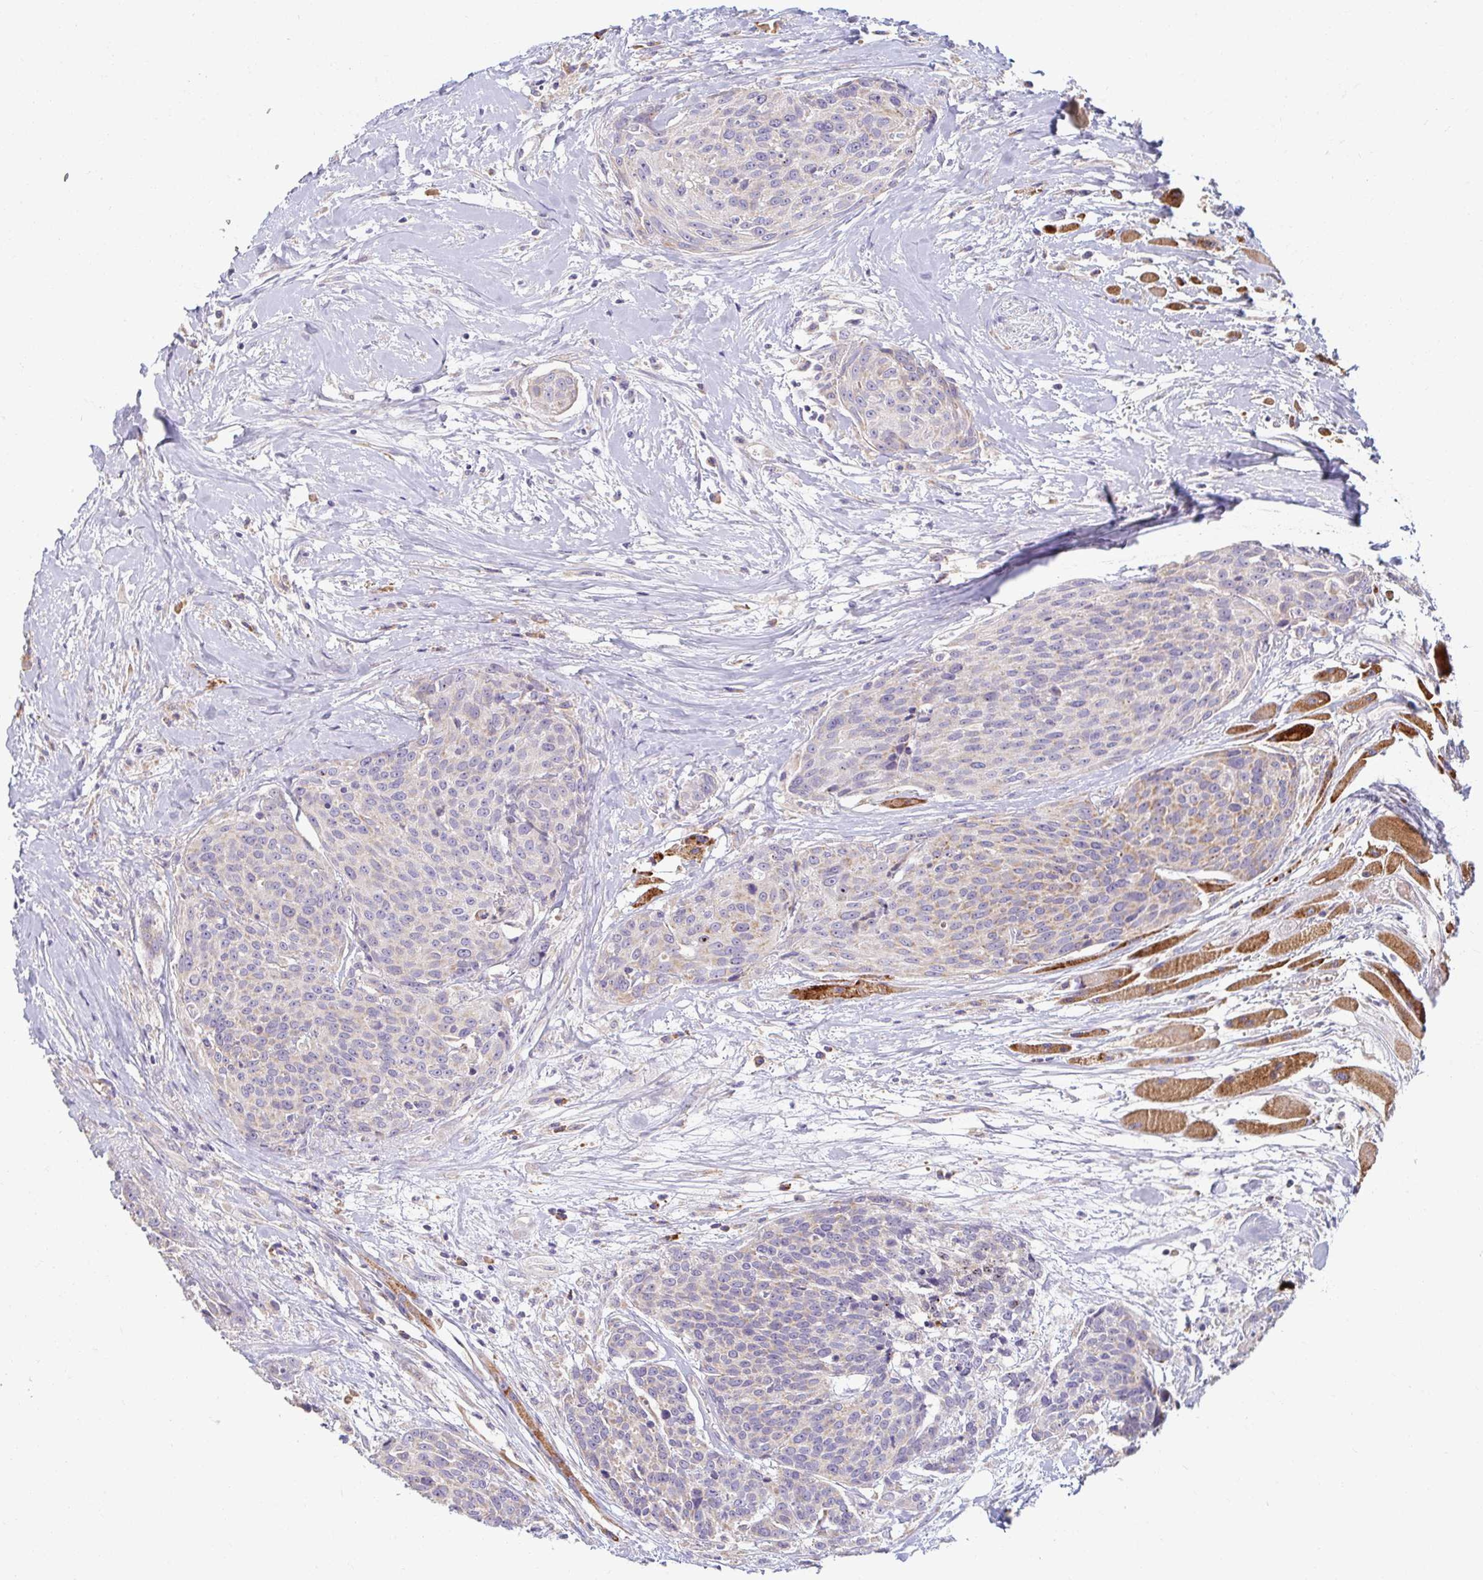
{"staining": {"intensity": "weak", "quantity": "<25%", "location": "cytoplasmic/membranous"}, "tissue": "head and neck cancer", "cell_type": "Tumor cells", "image_type": "cancer", "snomed": [{"axis": "morphology", "description": "Squamous cell carcinoma, NOS"}, {"axis": "topography", "description": "Oral tissue"}, {"axis": "topography", "description": "Head-Neck"}], "caption": "Head and neck cancer was stained to show a protein in brown. There is no significant positivity in tumor cells.", "gene": "SKP2", "patient": {"sex": "male", "age": 64}}